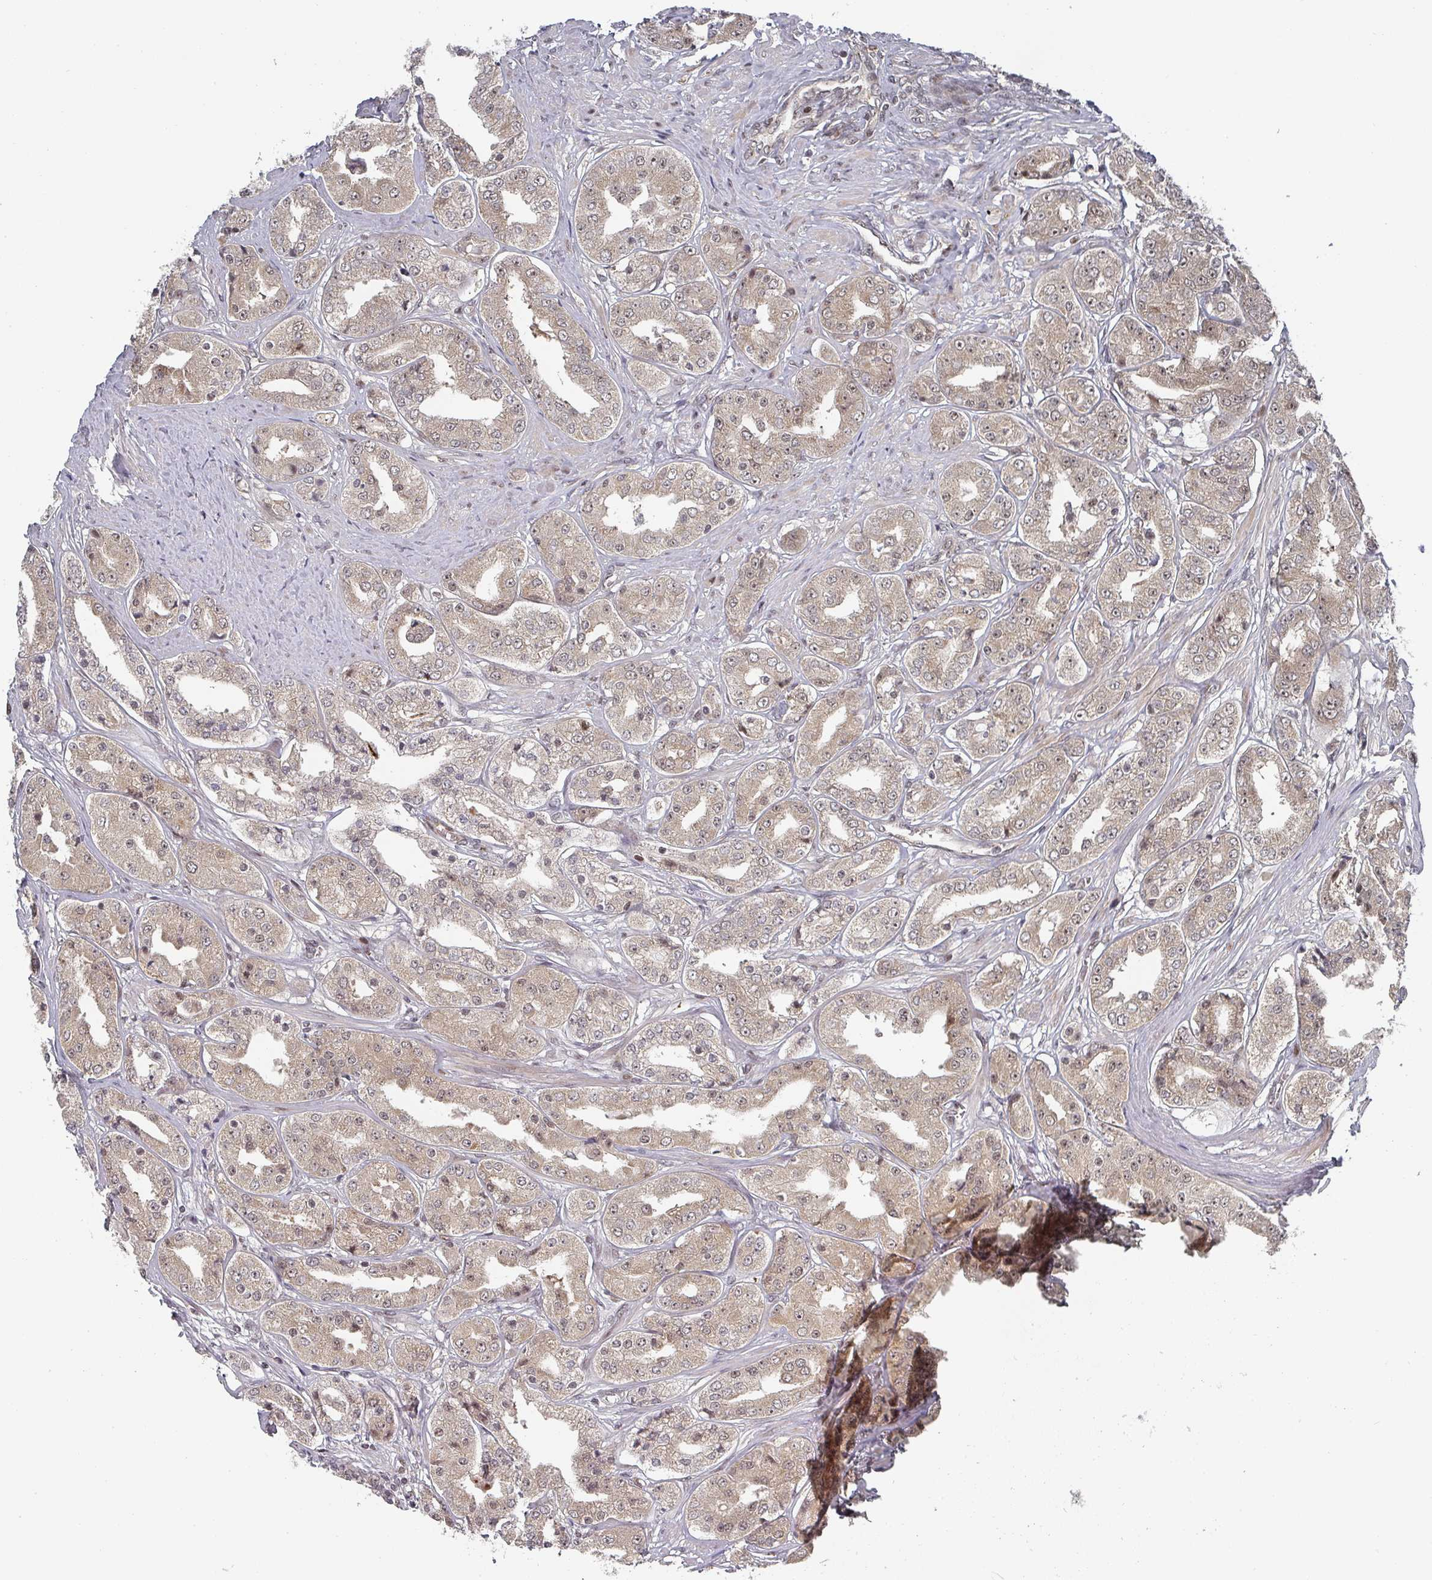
{"staining": {"intensity": "moderate", "quantity": ">75%", "location": "cytoplasmic/membranous"}, "tissue": "prostate cancer", "cell_type": "Tumor cells", "image_type": "cancer", "snomed": [{"axis": "morphology", "description": "Adenocarcinoma, High grade"}, {"axis": "topography", "description": "Prostate"}], "caption": "Protein expression analysis of high-grade adenocarcinoma (prostate) demonstrates moderate cytoplasmic/membranous positivity in approximately >75% of tumor cells.", "gene": "KIF1C", "patient": {"sex": "male", "age": 63}}